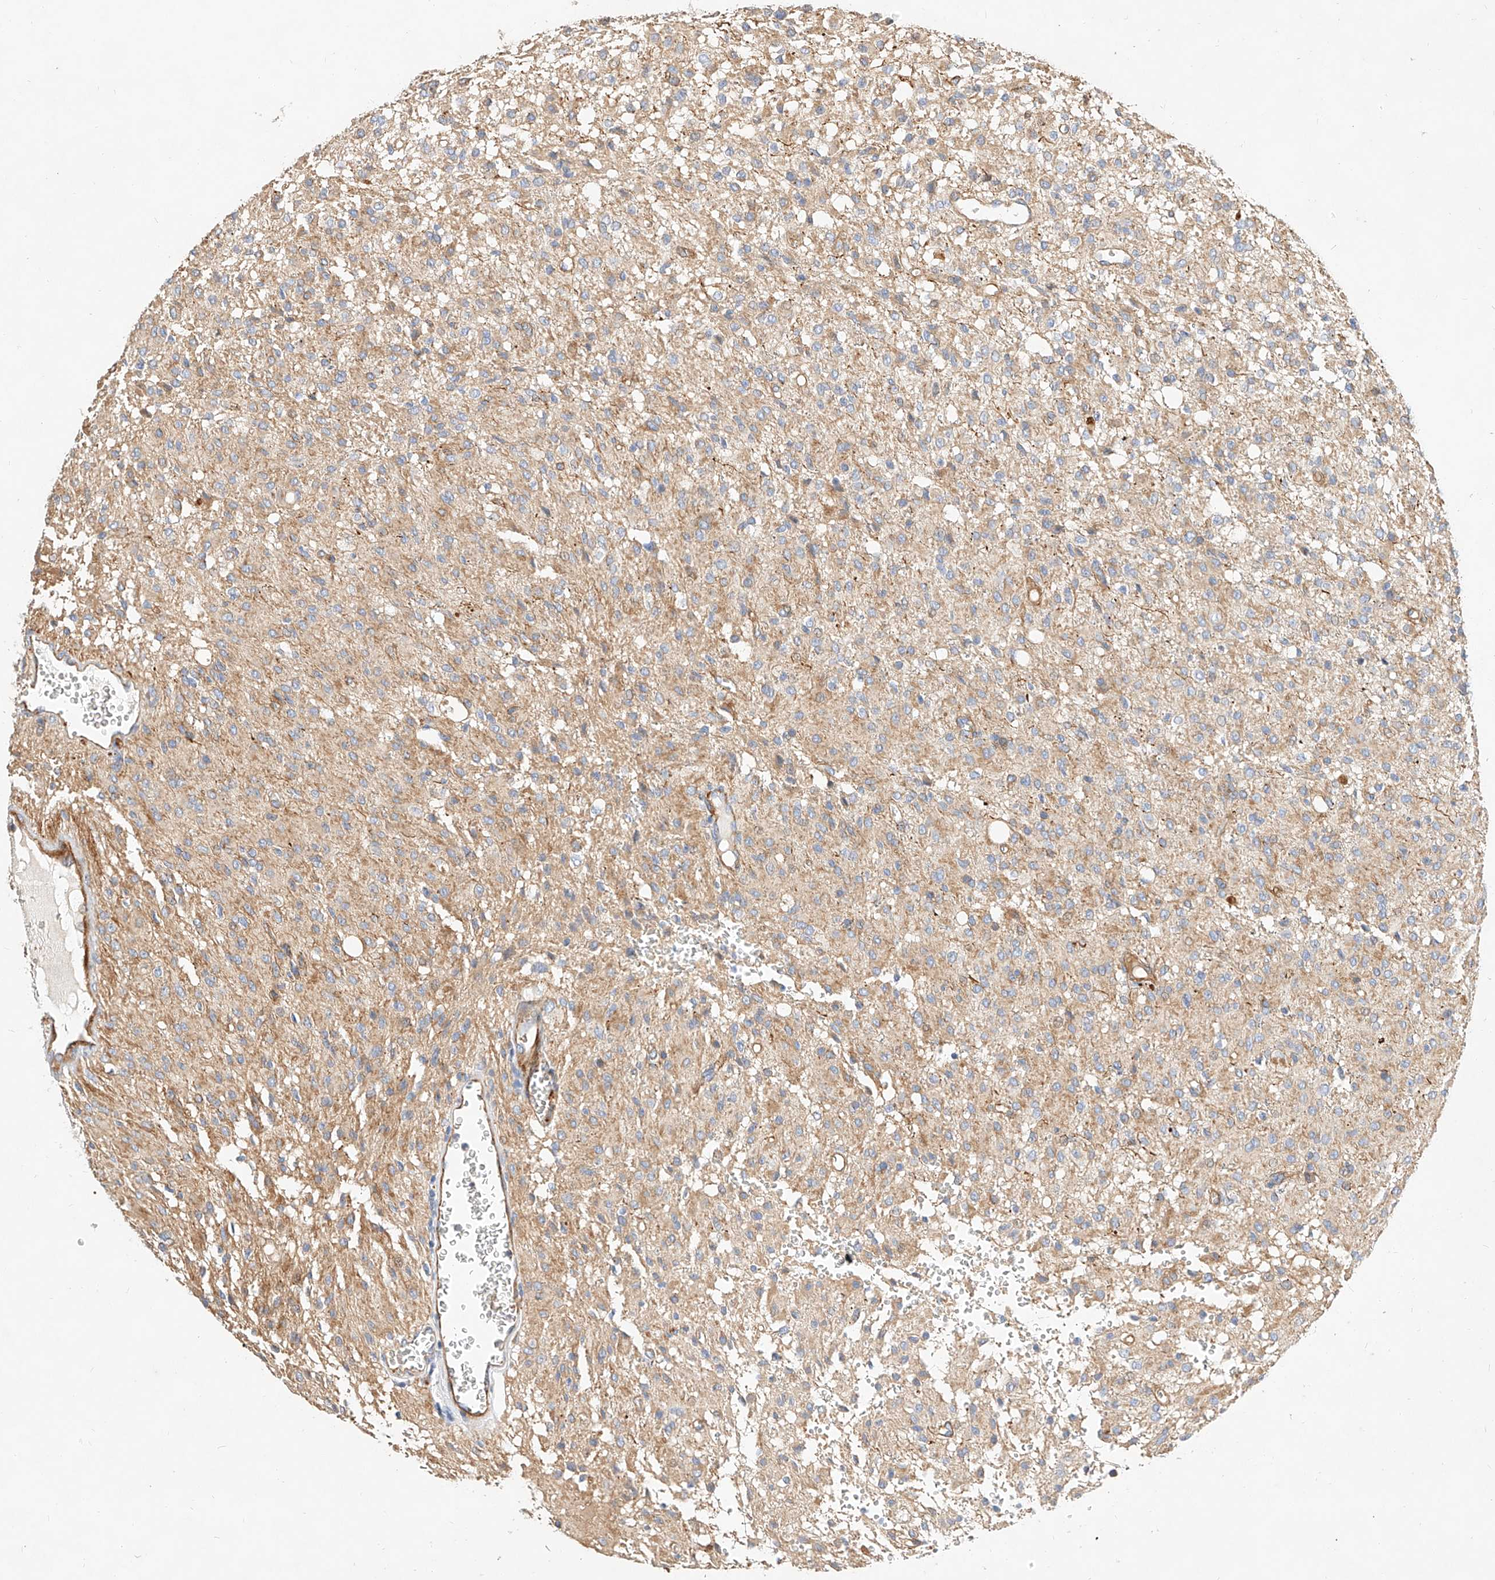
{"staining": {"intensity": "negative", "quantity": "none", "location": "none"}, "tissue": "glioma", "cell_type": "Tumor cells", "image_type": "cancer", "snomed": [{"axis": "morphology", "description": "Glioma, malignant, High grade"}, {"axis": "topography", "description": "Brain"}], "caption": "High magnification brightfield microscopy of glioma stained with DAB (3,3'-diaminobenzidine) (brown) and counterstained with hematoxylin (blue): tumor cells show no significant positivity.", "gene": "KCNH5", "patient": {"sex": "female", "age": 59}}